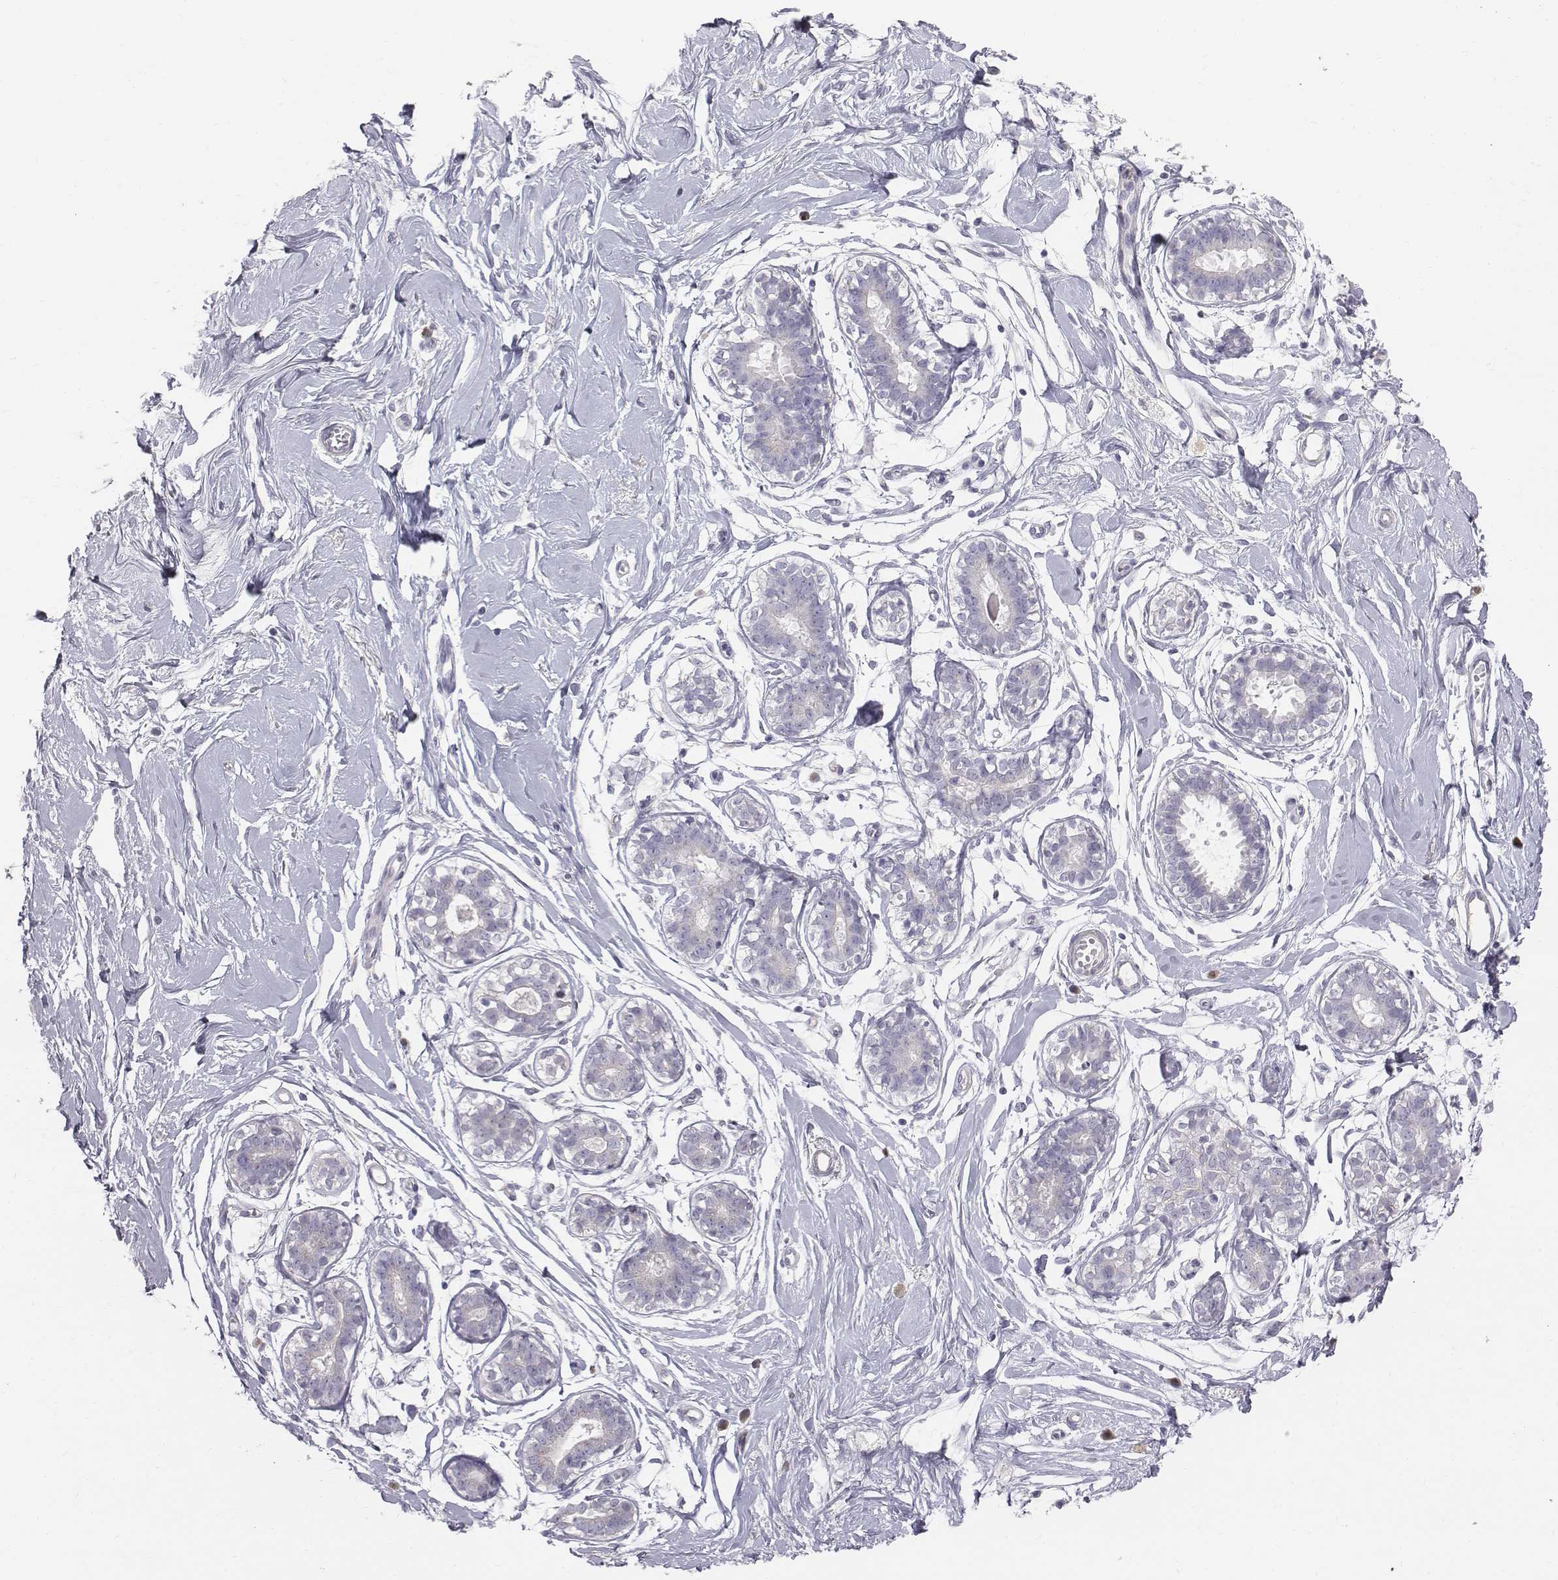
{"staining": {"intensity": "negative", "quantity": "none", "location": "none"}, "tissue": "breast", "cell_type": "Adipocytes", "image_type": "normal", "snomed": [{"axis": "morphology", "description": "Normal tissue, NOS"}, {"axis": "topography", "description": "Breast"}], "caption": "Immunohistochemistry (IHC) histopathology image of normal breast: human breast stained with DAB demonstrates no significant protein positivity in adipocytes.", "gene": "C6orf58", "patient": {"sex": "female", "age": 49}}